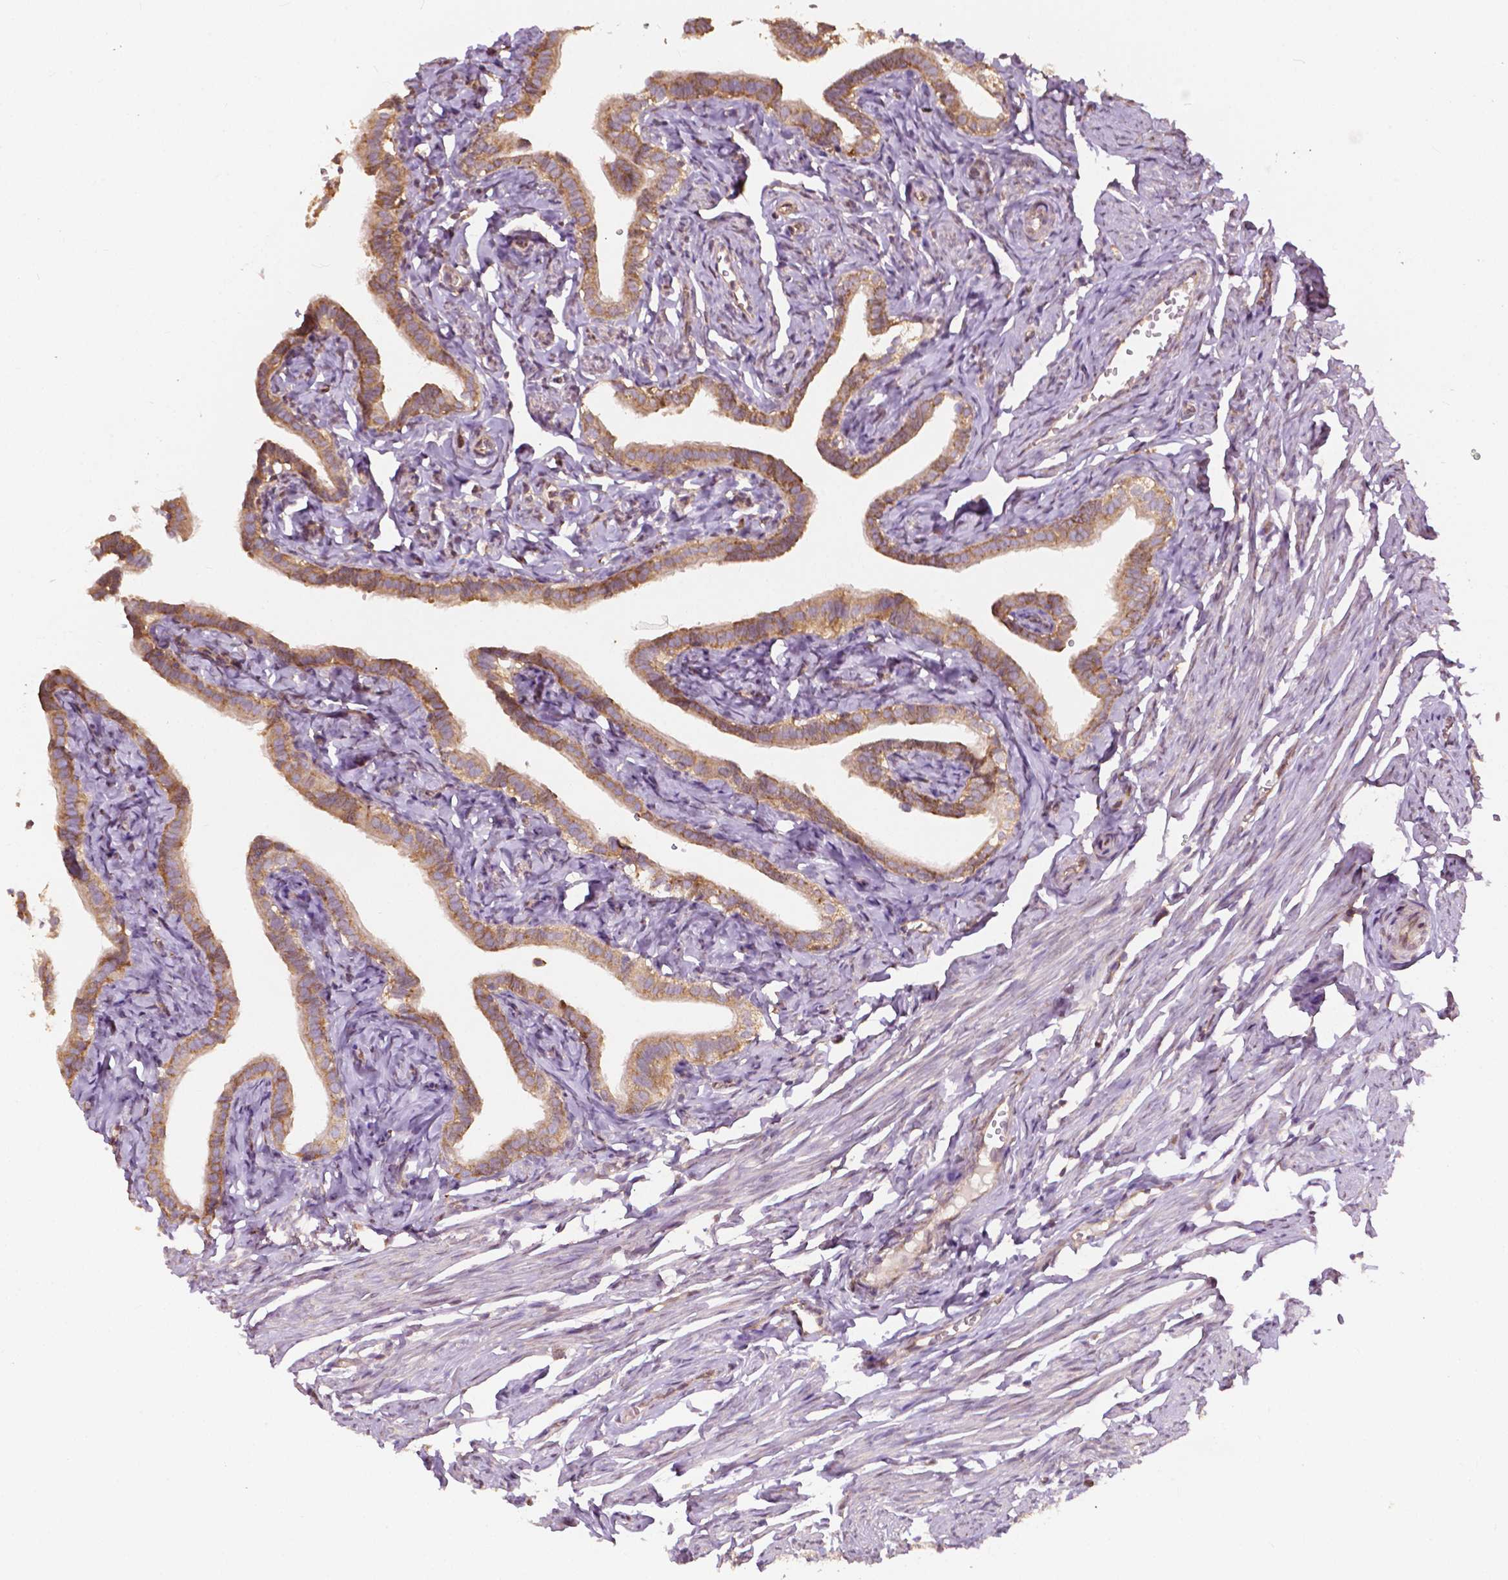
{"staining": {"intensity": "moderate", "quantity": ">75%", "location": "cytoplasmic/membranous"}, "tissue": "fallopian tube", "cell_type": "Glandular cells", "image_type": "normal", "snomed": [{"axis": "morphology", "description": "Normal tissue, NOS"}, {"axis": "topography", "description": "Fallopian tube"}], "caption": "Immunohistochemical staining of benign fallopian tube exhibits >75% levels of moderate cytoplasmic/membranous protein staining in about >75% of glandular cells.", "gene": "G3BP1", "patient": {"sex": "female", "age": 41}}